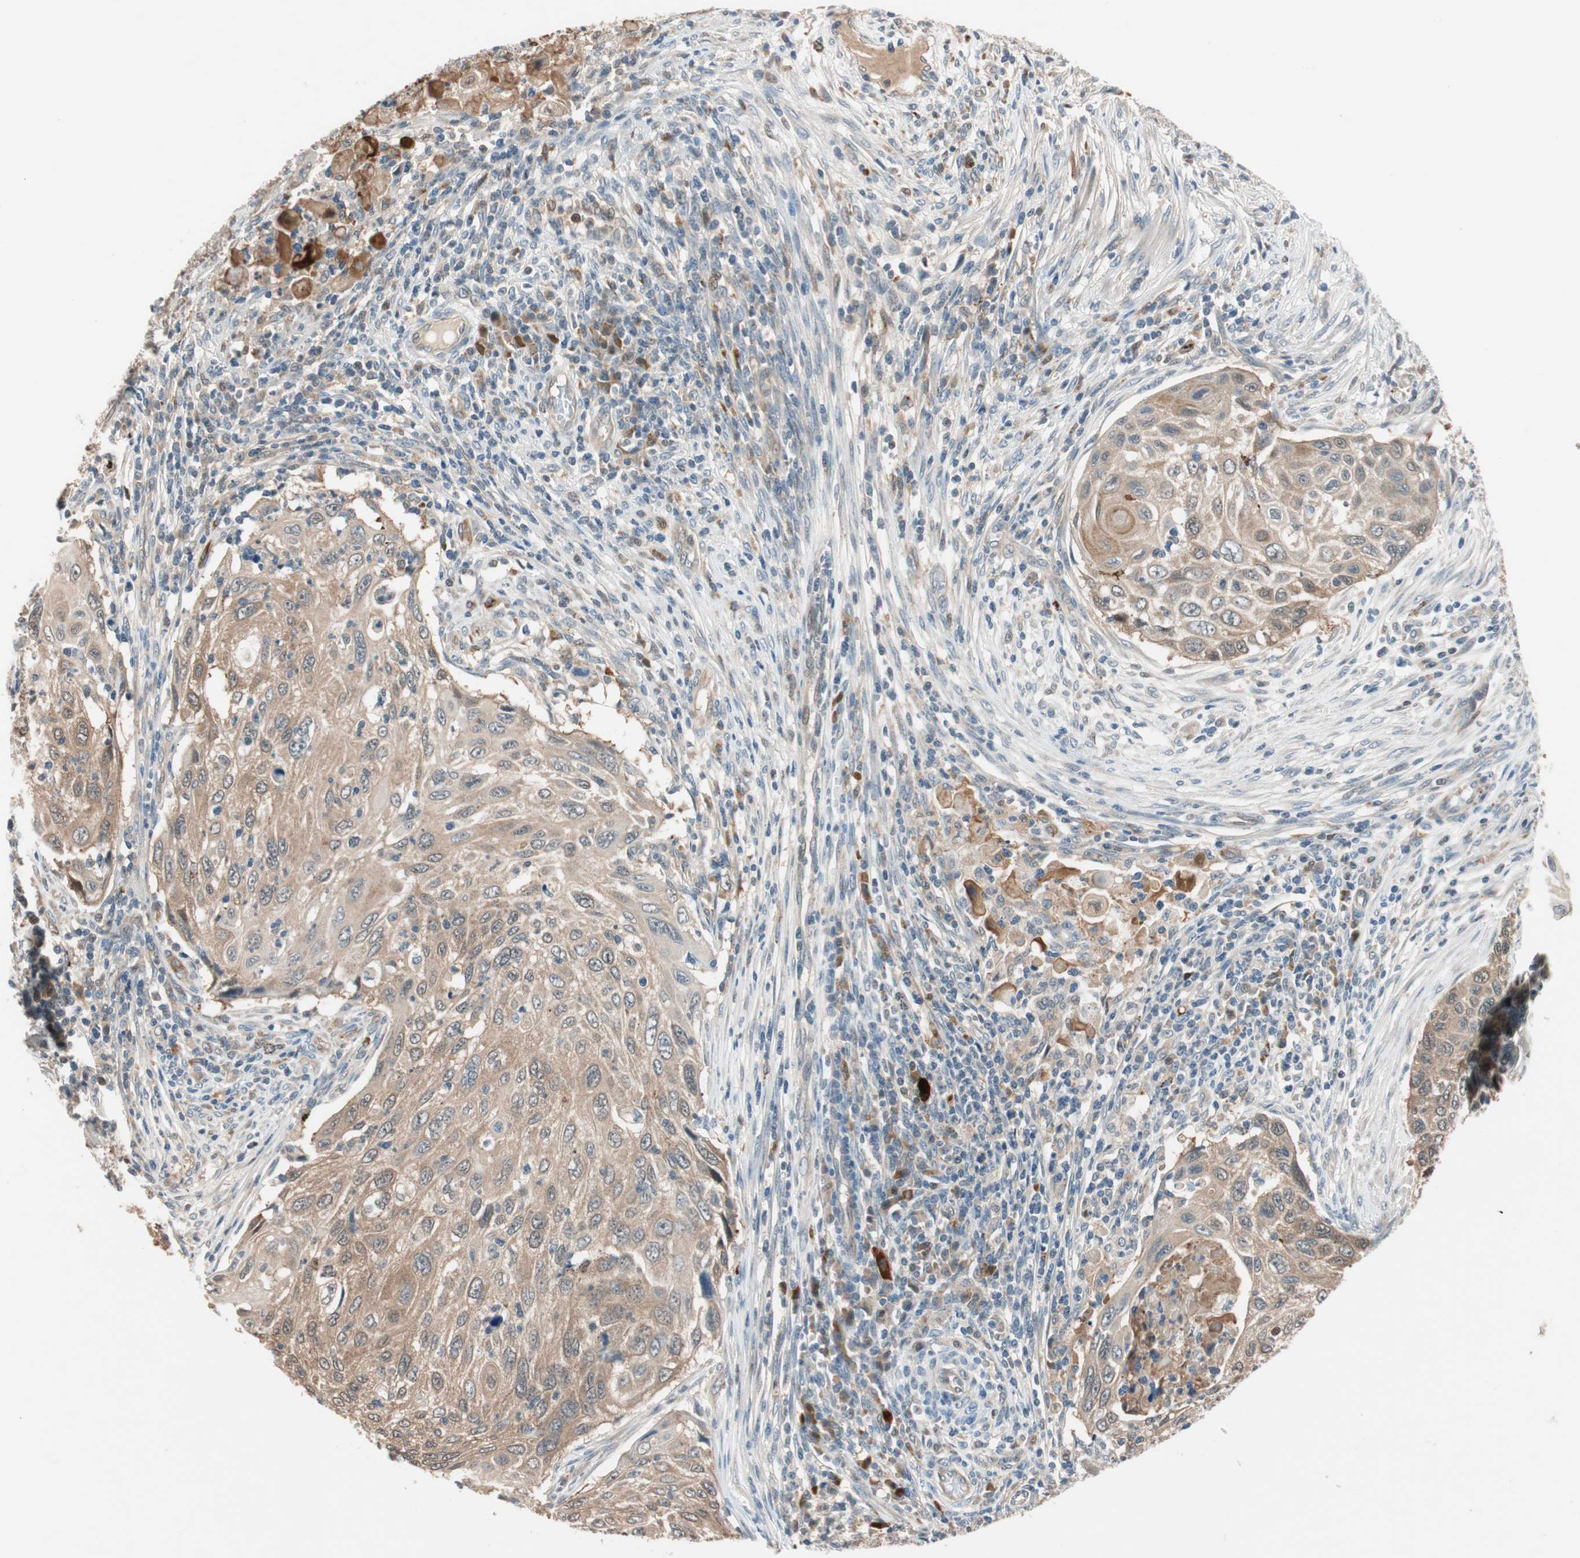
{"staining": {"intensity": "moderate", "quantity": ">75%", "location": "cytoplasmic/membranous"}, "tissue": "cervical cancer", "cell_type": "Tumor cells", "image_type": "cancer", "snomed": [{"axis": "morphology", "description": "Squamous cell carcinoma, NOS"}, {"axis": "topography", "description": "Cervix"}], "caption": "Immunohistochemistry image of neoplastic tissue: squamous cell carcinoma (cervical) stained using immunohistochemistry demonstrates medium levels of moderate protein expression localized specifically in the cytoplasmic/membranous of tumor cells, appearing as a cytoplasmic/membranous brown color.", "gene": "PIK3R3", "patient": {"sex": "female", "age": 70}}